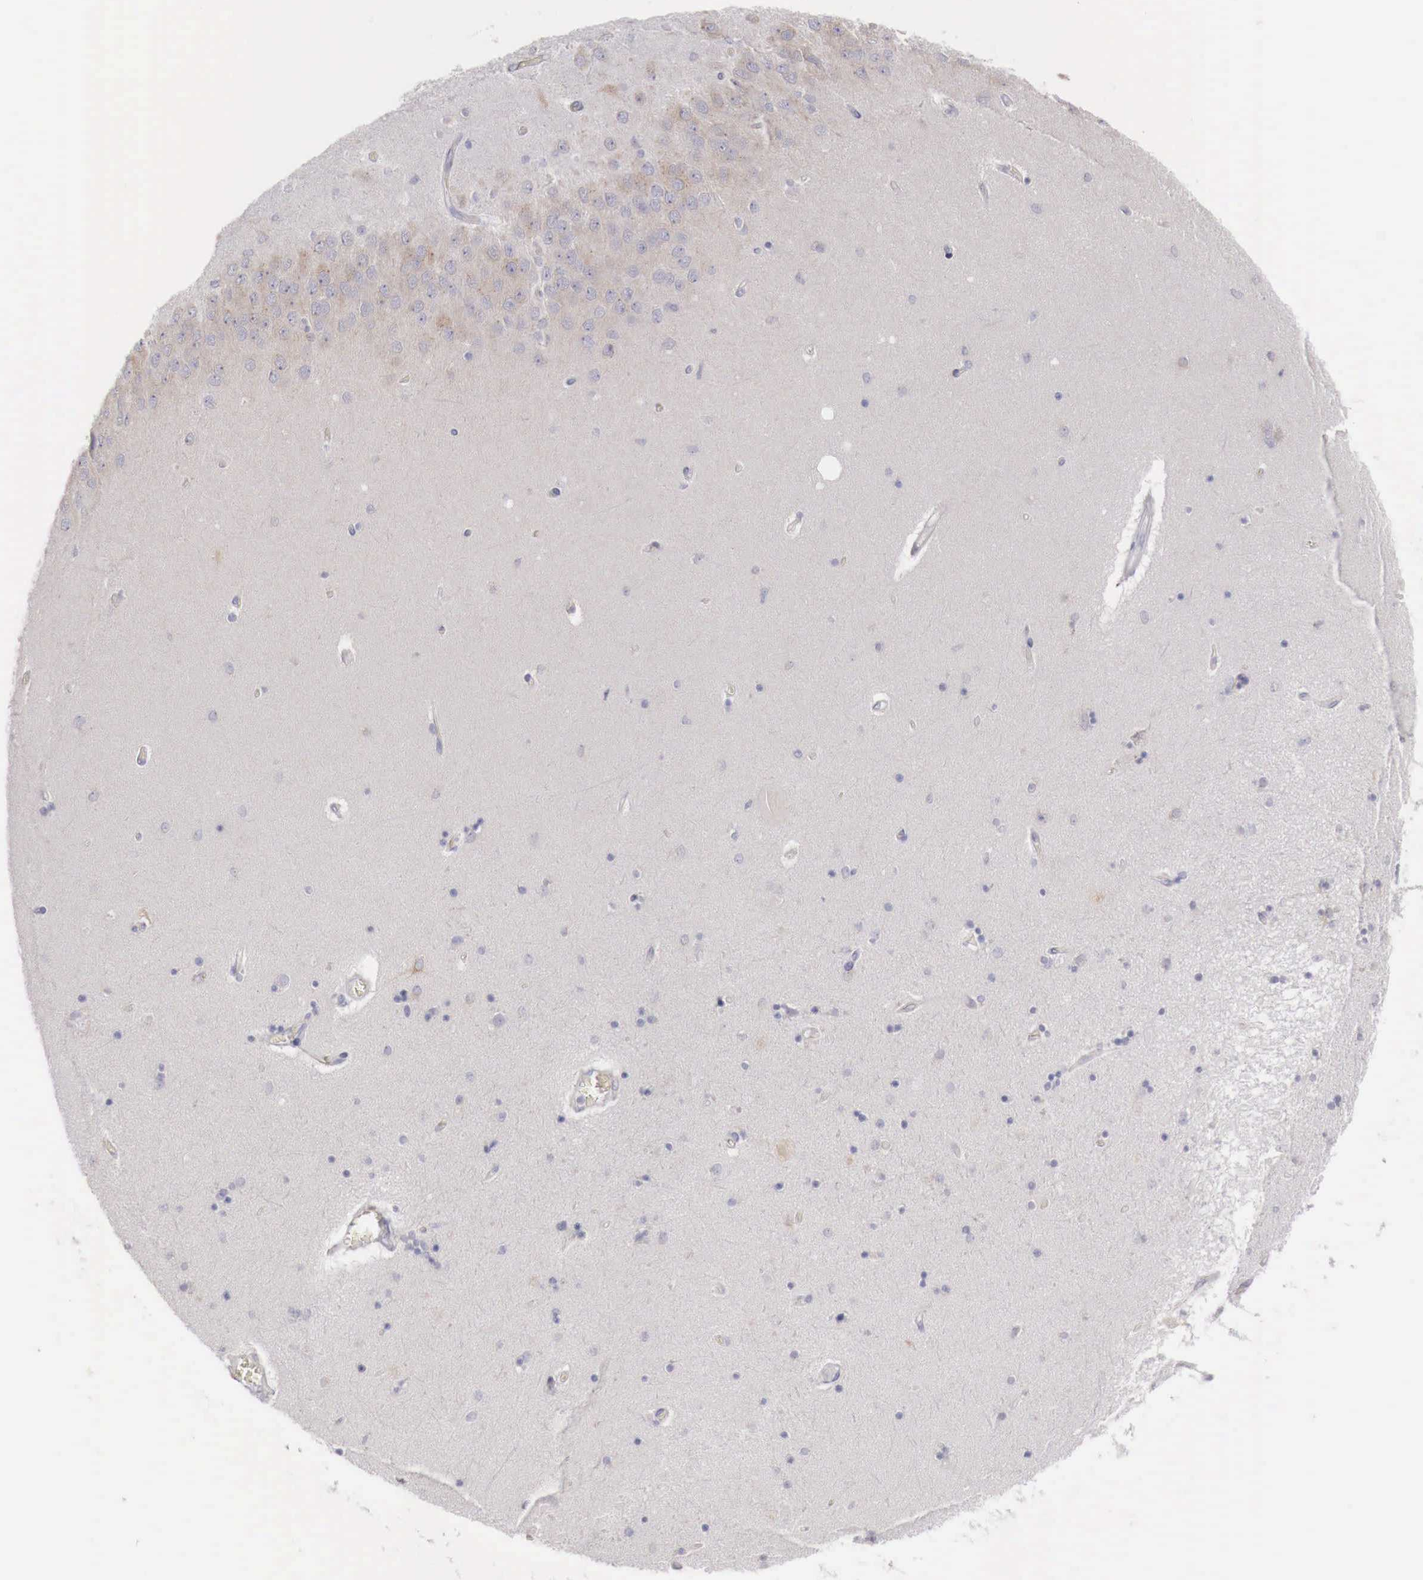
{"staining": {"intensity": "negative", "quantity": "none", "location": "none"}, "tissue": "hippocampus", "cell_type": "Glial cells", "image_type": "normal", "snomed": [{"axis": "morphology", "description": "Normal tissue, NOS"}, {"axis": "topography", "description": "Hippocampus"}], "caption": "Histopathology image shows no significant protein positivity in glial cells of unremarkable hippocampus.", "gene": "NSDHL", "patient": {"sex": "female", "age": 54}}